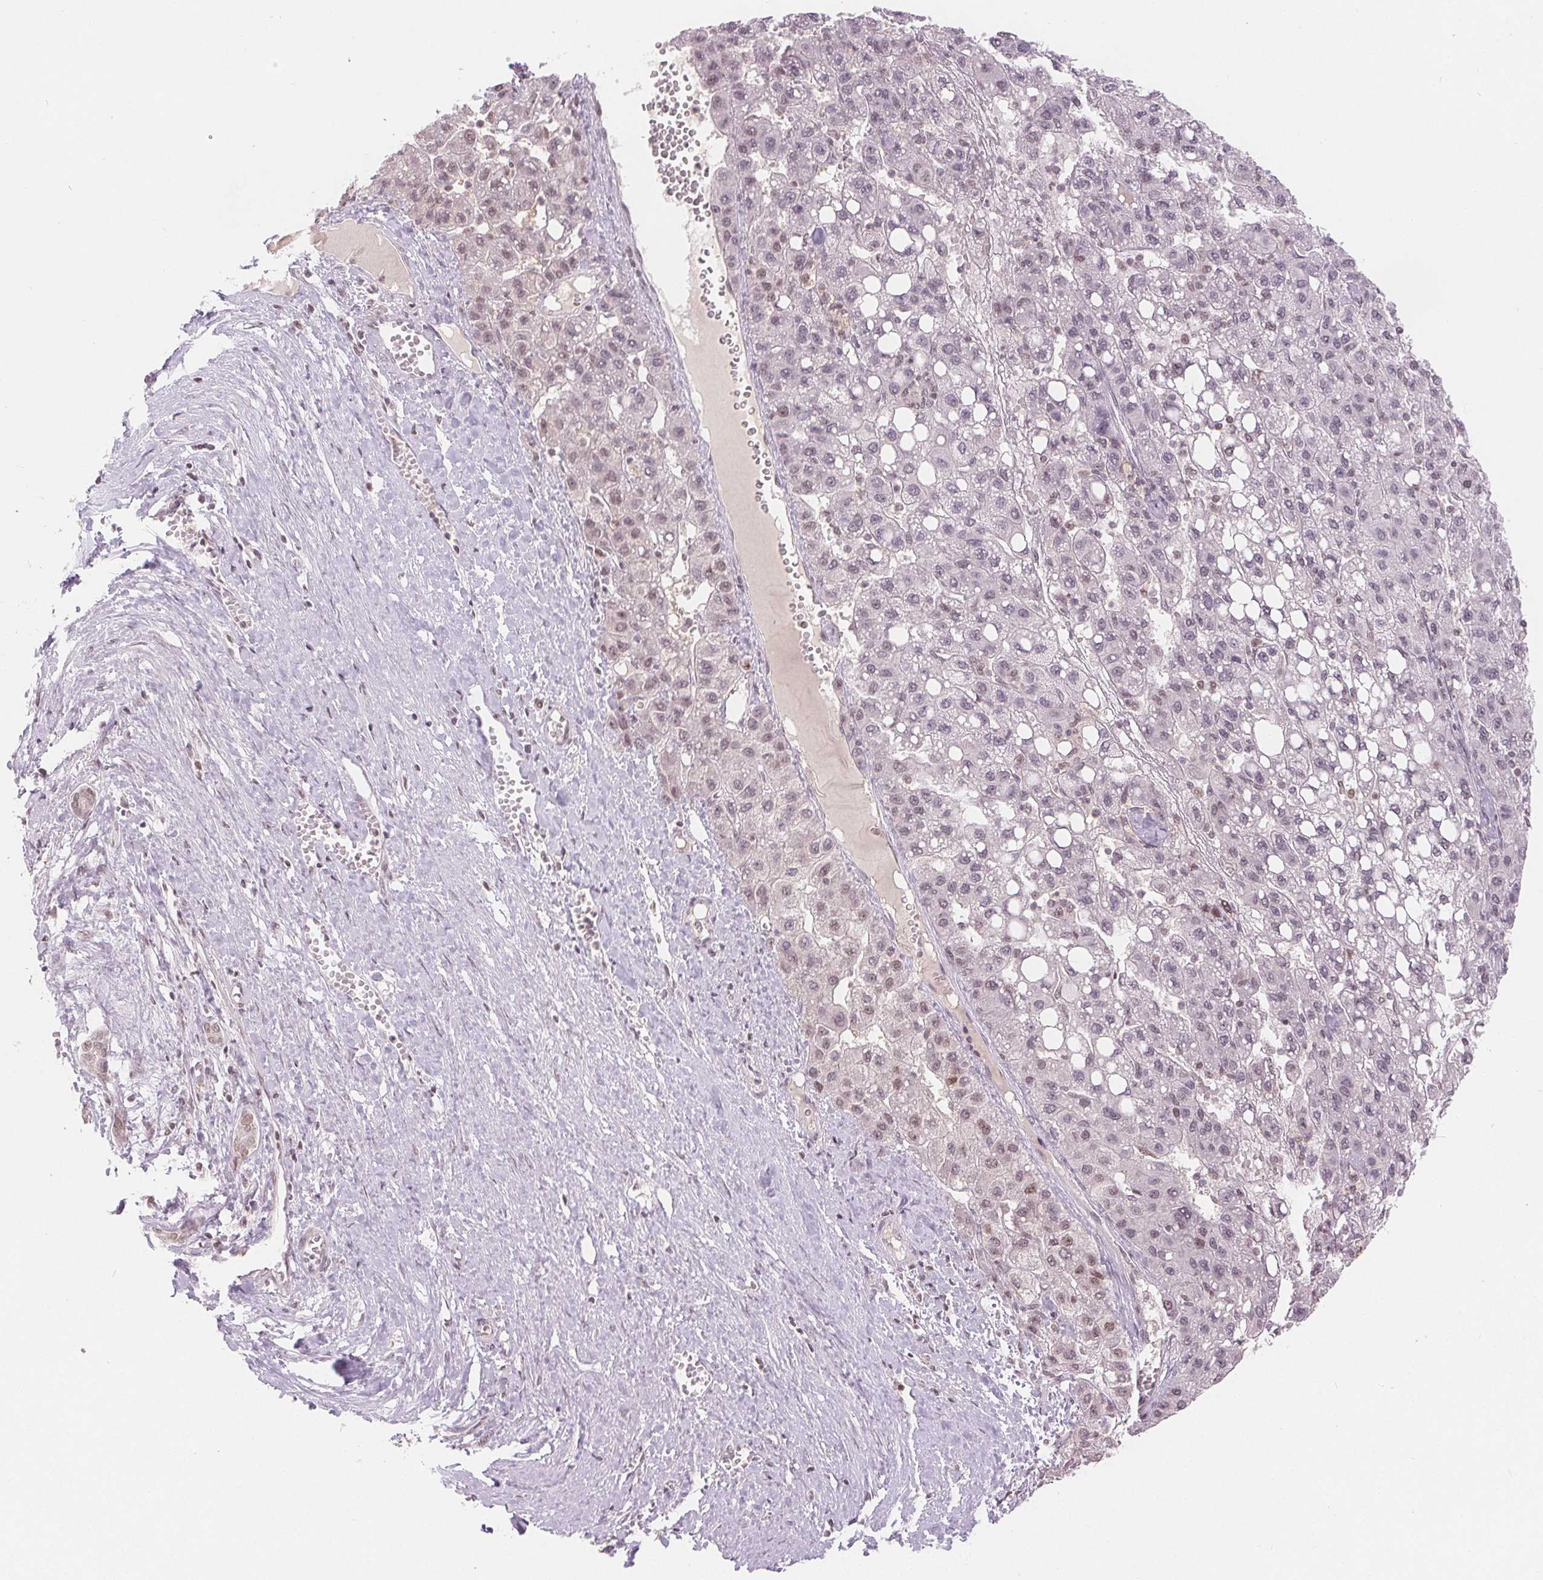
{"staining": {"intensity": "weak", "quantity": "25%-75%", "location": "nuclear"}, "tissue": "liver cancer", "cell_type": "Tumor cells", "image_type": "cancer", "snomed": [{"axis": "morphology", "description": "Carcinoma, Hepatocellular, NOS"}, {"axis": "topography", "description": "Liver"}], "caption": "Liver cancer stained with a brown dye shows weak nuclear positive positivity in approximately 25%-75% of tumor cells.", "gene": "DEK", "patient": {"sex": "female", "age": 82}}